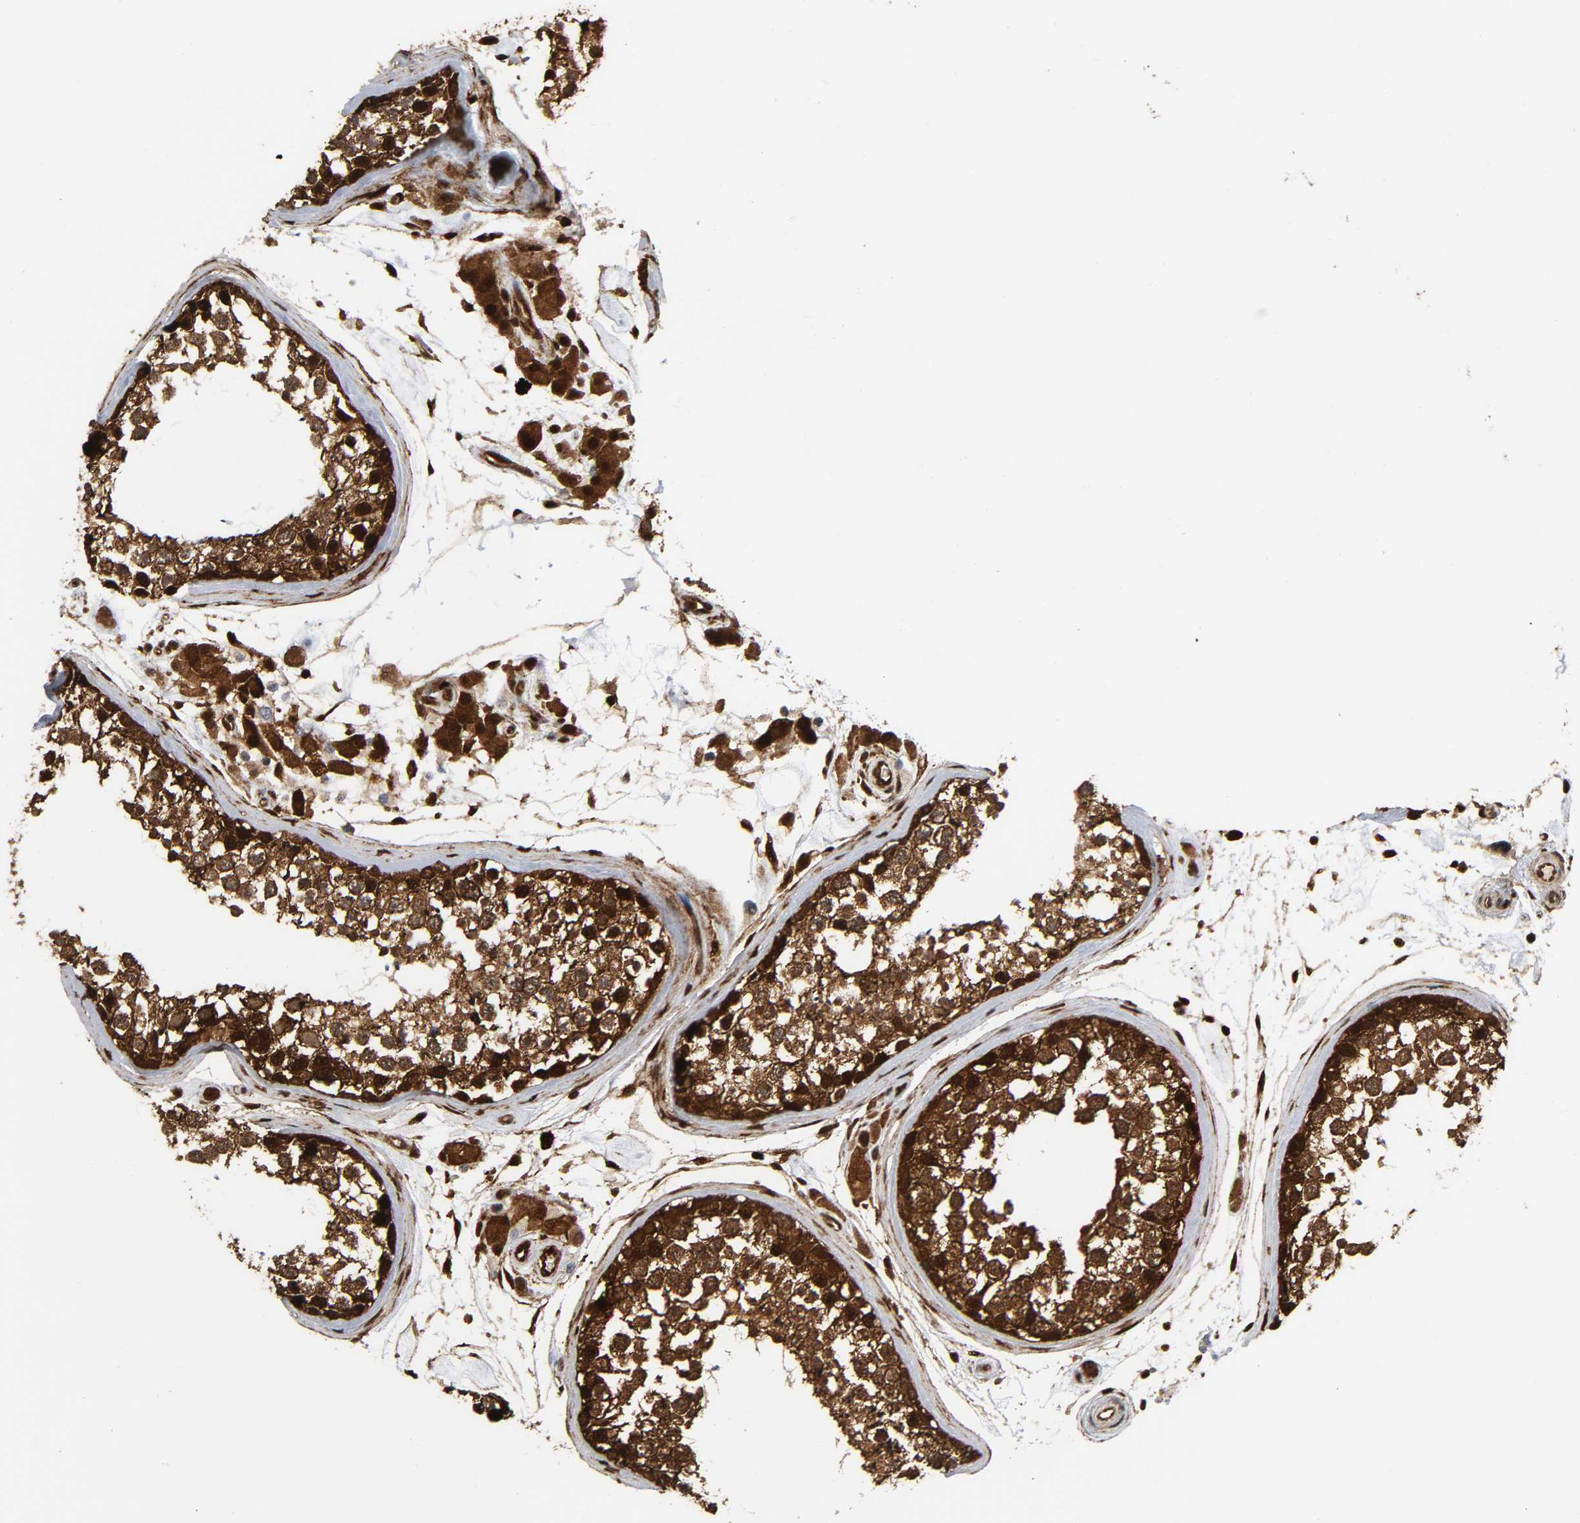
{"staining": {"intensity": "strong", "quantity": ">75%", "location": "cytoplasmic/membranous,nuclear"}, "tissue": "testis", "cell_type": "Cells in seminiferous ducts", "image_type": "normal", "snomed": [{"axis": "morphology", "description": "Normal tissue, NOS"}, {"axis": "topography", "description": "Testis"}], "caption": "A brown stain shows strong cytoplasmic/membranous,nuclear staining of a protein in cells in seminiferous ducts of benign human testis.", "gene": "MAPK1", "patient": {"sex": "male", "age": 46}}